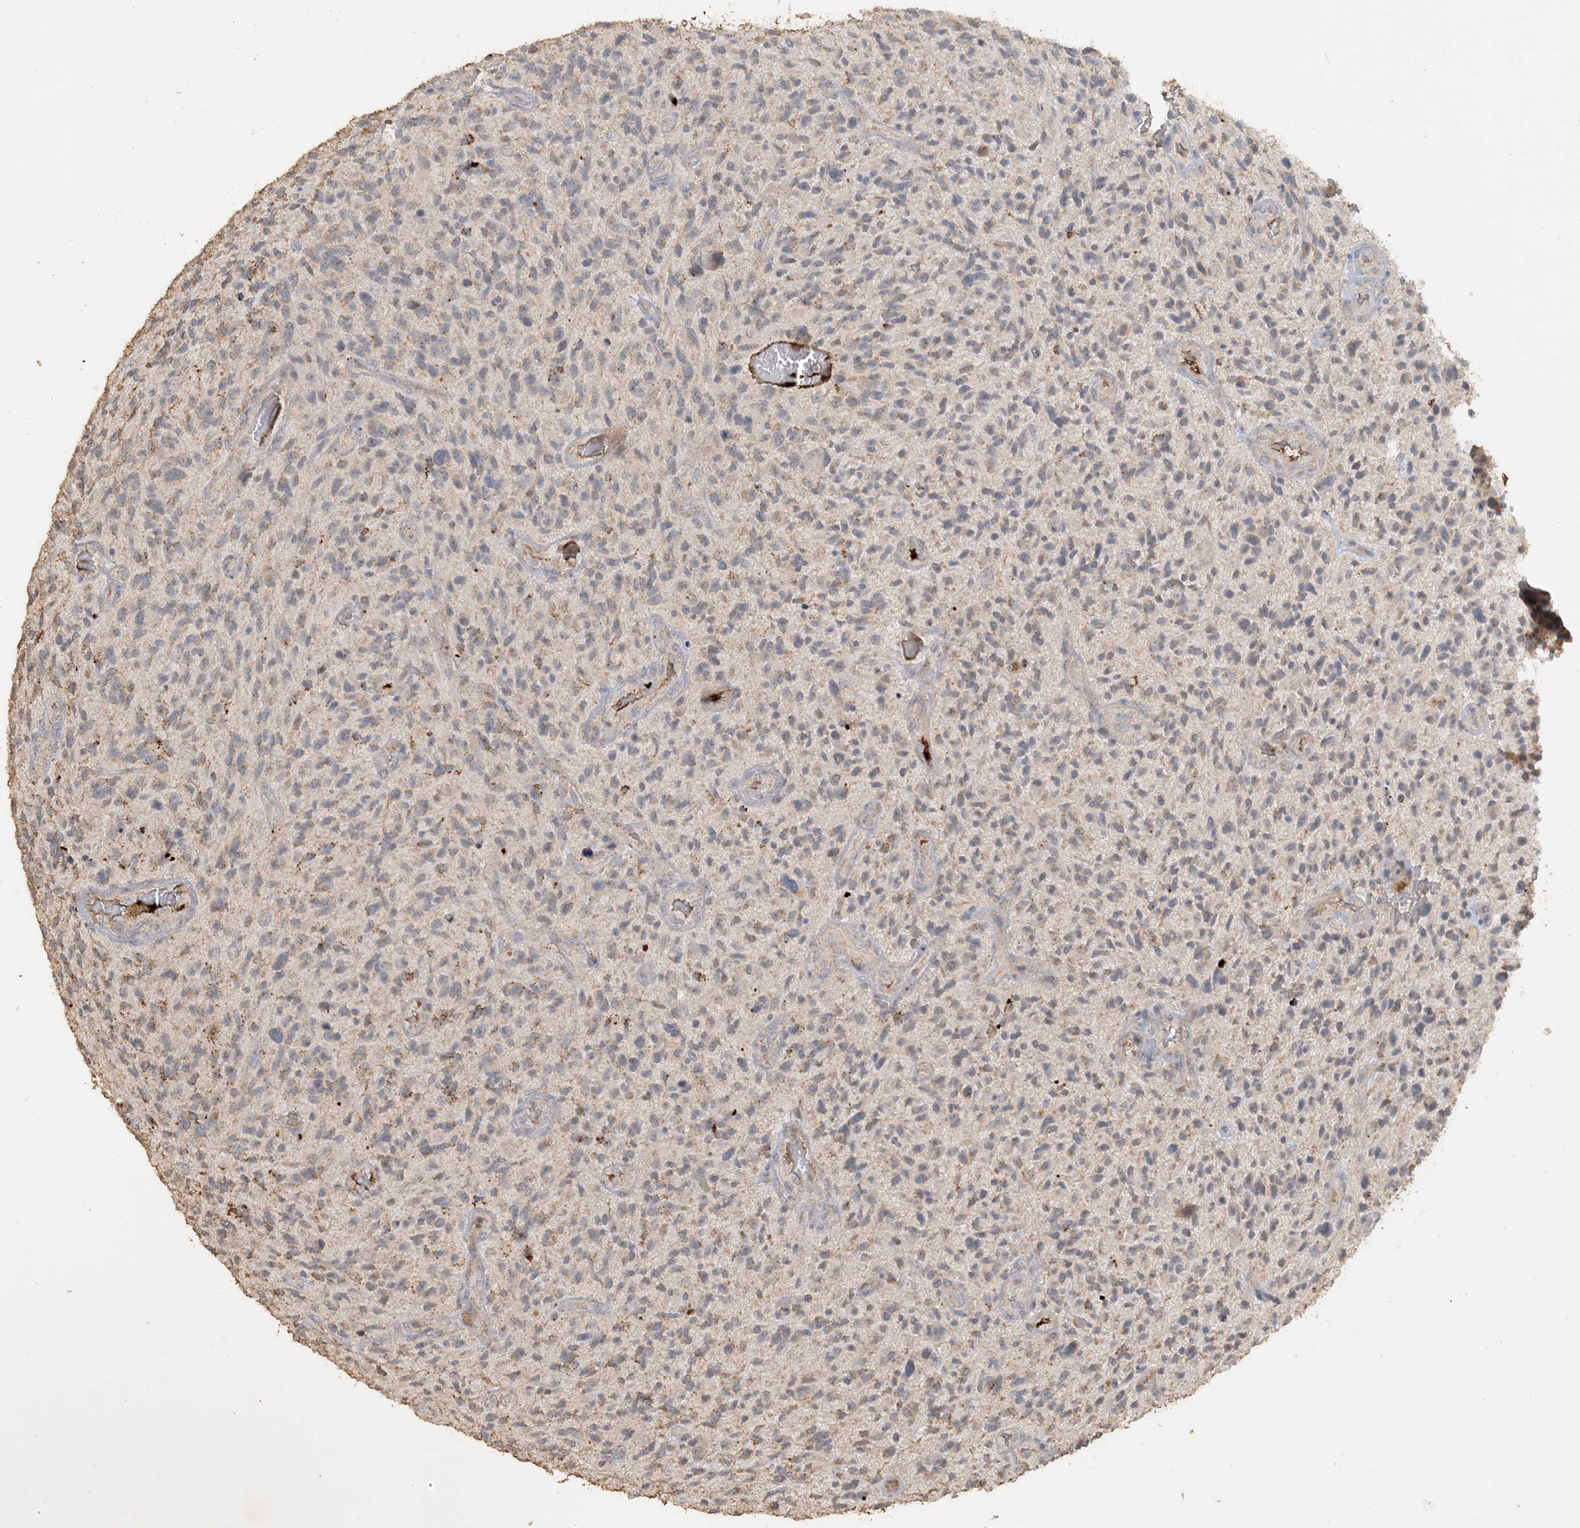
{"staining": {"intensity": "weak", "quantity": "25%-75%", "location": "cytoplasmic/membranous"}, "tissue": "glioma", "cell_type": "Tumor cells", "image_type": "cancer", "snomed": [{"axis": "morphology", "description": "Glioma, malignant, High grade"}, {"axis": "topography", "description": "Brain"}], "caption": "Tumor cells reveal low levels of weak cytoplasmic/membranous staining in approximately 25%-75% of cells in glioma.", "gene": "SFMBT2", "patient": {"sex": "male", "age": 47}}